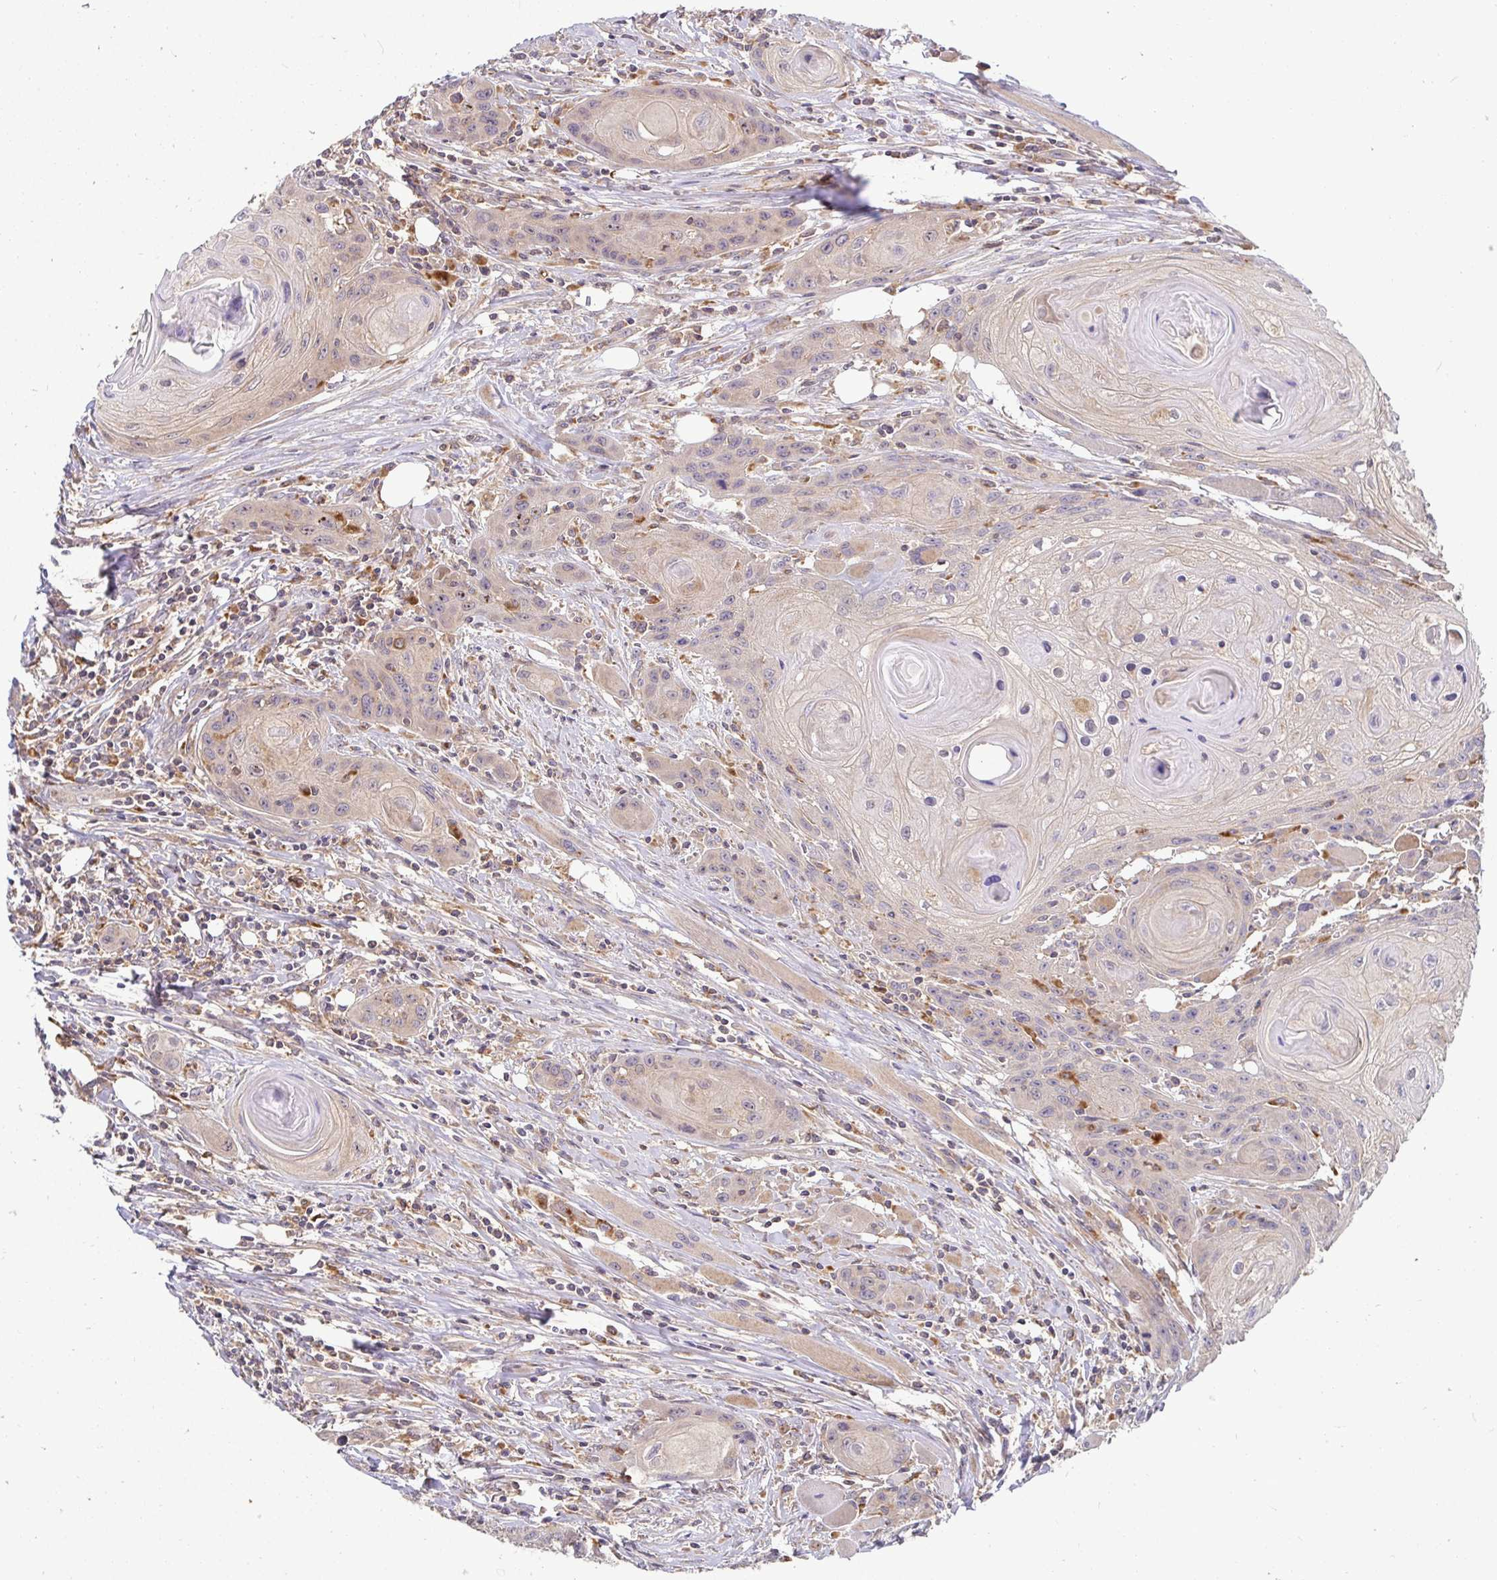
{"staining": {"intensity": "weak", "quantity": "25%-75%", "location": "cytoplasmic/membranous"}, "tissue": "head and neck cancer", "cell_type": "Tumor cells", "image_type": "cancer", "snomed": [{"axis": "morphology", "description": "Squamous cell carcinoma, NOS"}, {"axis": "topography", "description": "Oral tissue"}, {"axis": "topography", "description": "Head-Neck"}], "caption": "High-power microscopy captured an IHC micrograph of head and neck cancer, revealing weak cytoplasmic/membranous positivity in about 25%-75% of tumor cells. Using DAB (3,3'-diaminobenzidine) (brown) and hematoxylin (blue) stains, captured at high magnification using brightfield microscopy.", "gene": "ATP6V1F", "patient": {"sex": "male", "age": 58}}